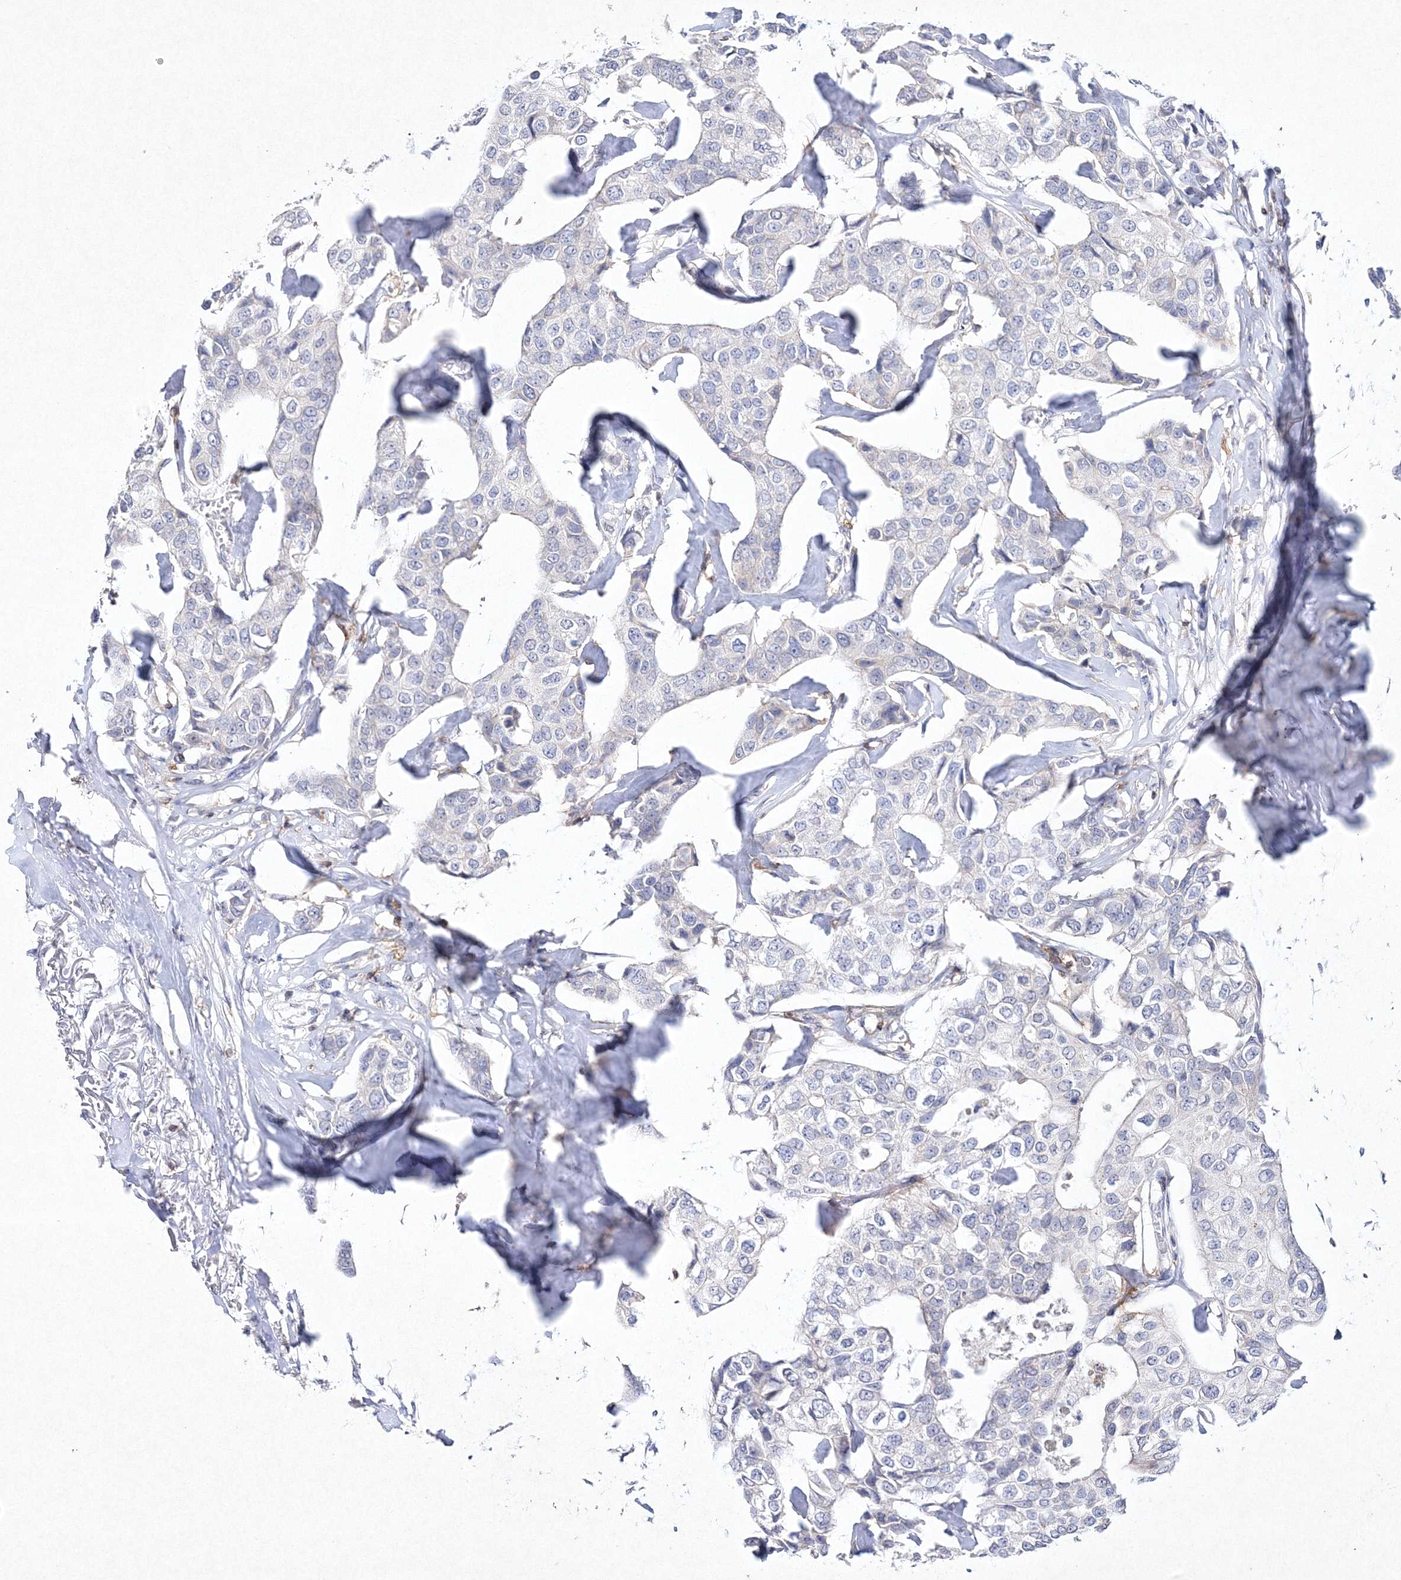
{"staining": {"intensity": "negative", "quantity": "none", "location": "none"}, "tissue": "breast cancer", "cell_type": "Tumor cells", "image_type": "cancer", "snomed": [{"axis": "morphology", "description": "Duct carcinoma"}, {"axis": "topography", "description": "Breast"}], "caption": "This is a photomicrograph of immunohistochemistry (IHC) staining of breast cancer, which shows no expression in tumor cells. (DAB immunohistochemistry (IHC) visualized using brightfield microscopy, high magnification).", "gene": "HCST", "patient": {"sex": "female", "age": 80}}